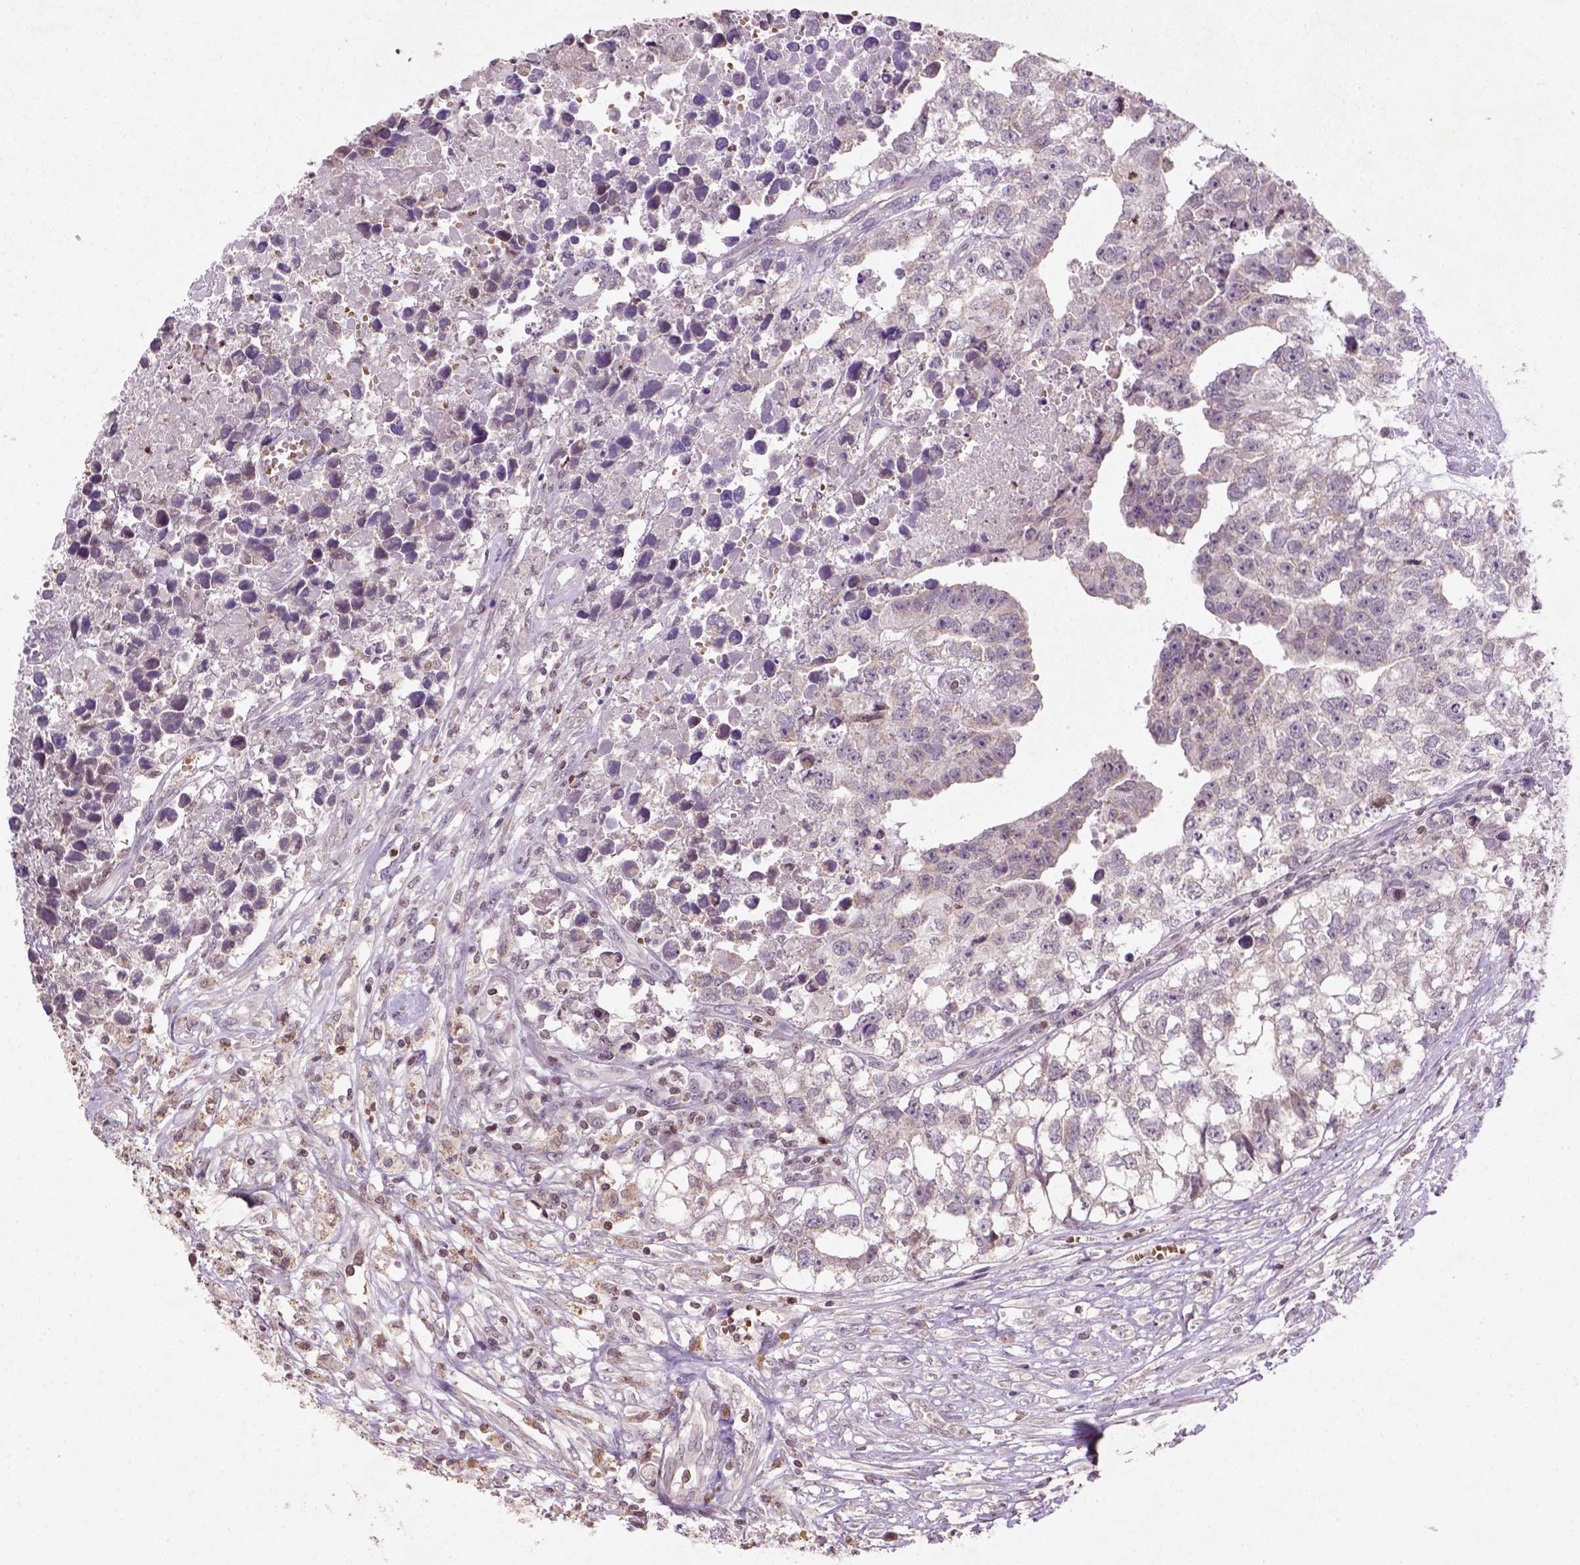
{"staining": {"intensity": "negative", "quantity": "none", "location": "none"}, "tissue": "testis cancer", "cell_type": "Tumor cells", "image_type": "cancer", "snomed": [{"axis": "morphology", "description": "Carcinoma, Embryonal, NOS"}, {"axis": "morphology", "description": "Teratoma, malignant, NOS"}, {"axis": "topography", "description": "Testis"}], "caption": "The image displays no significant expression in tumor cells of testis embryonal carcinoma.", "gene": "NUDT3", "patient": {"sex": "male", "age": 44}}